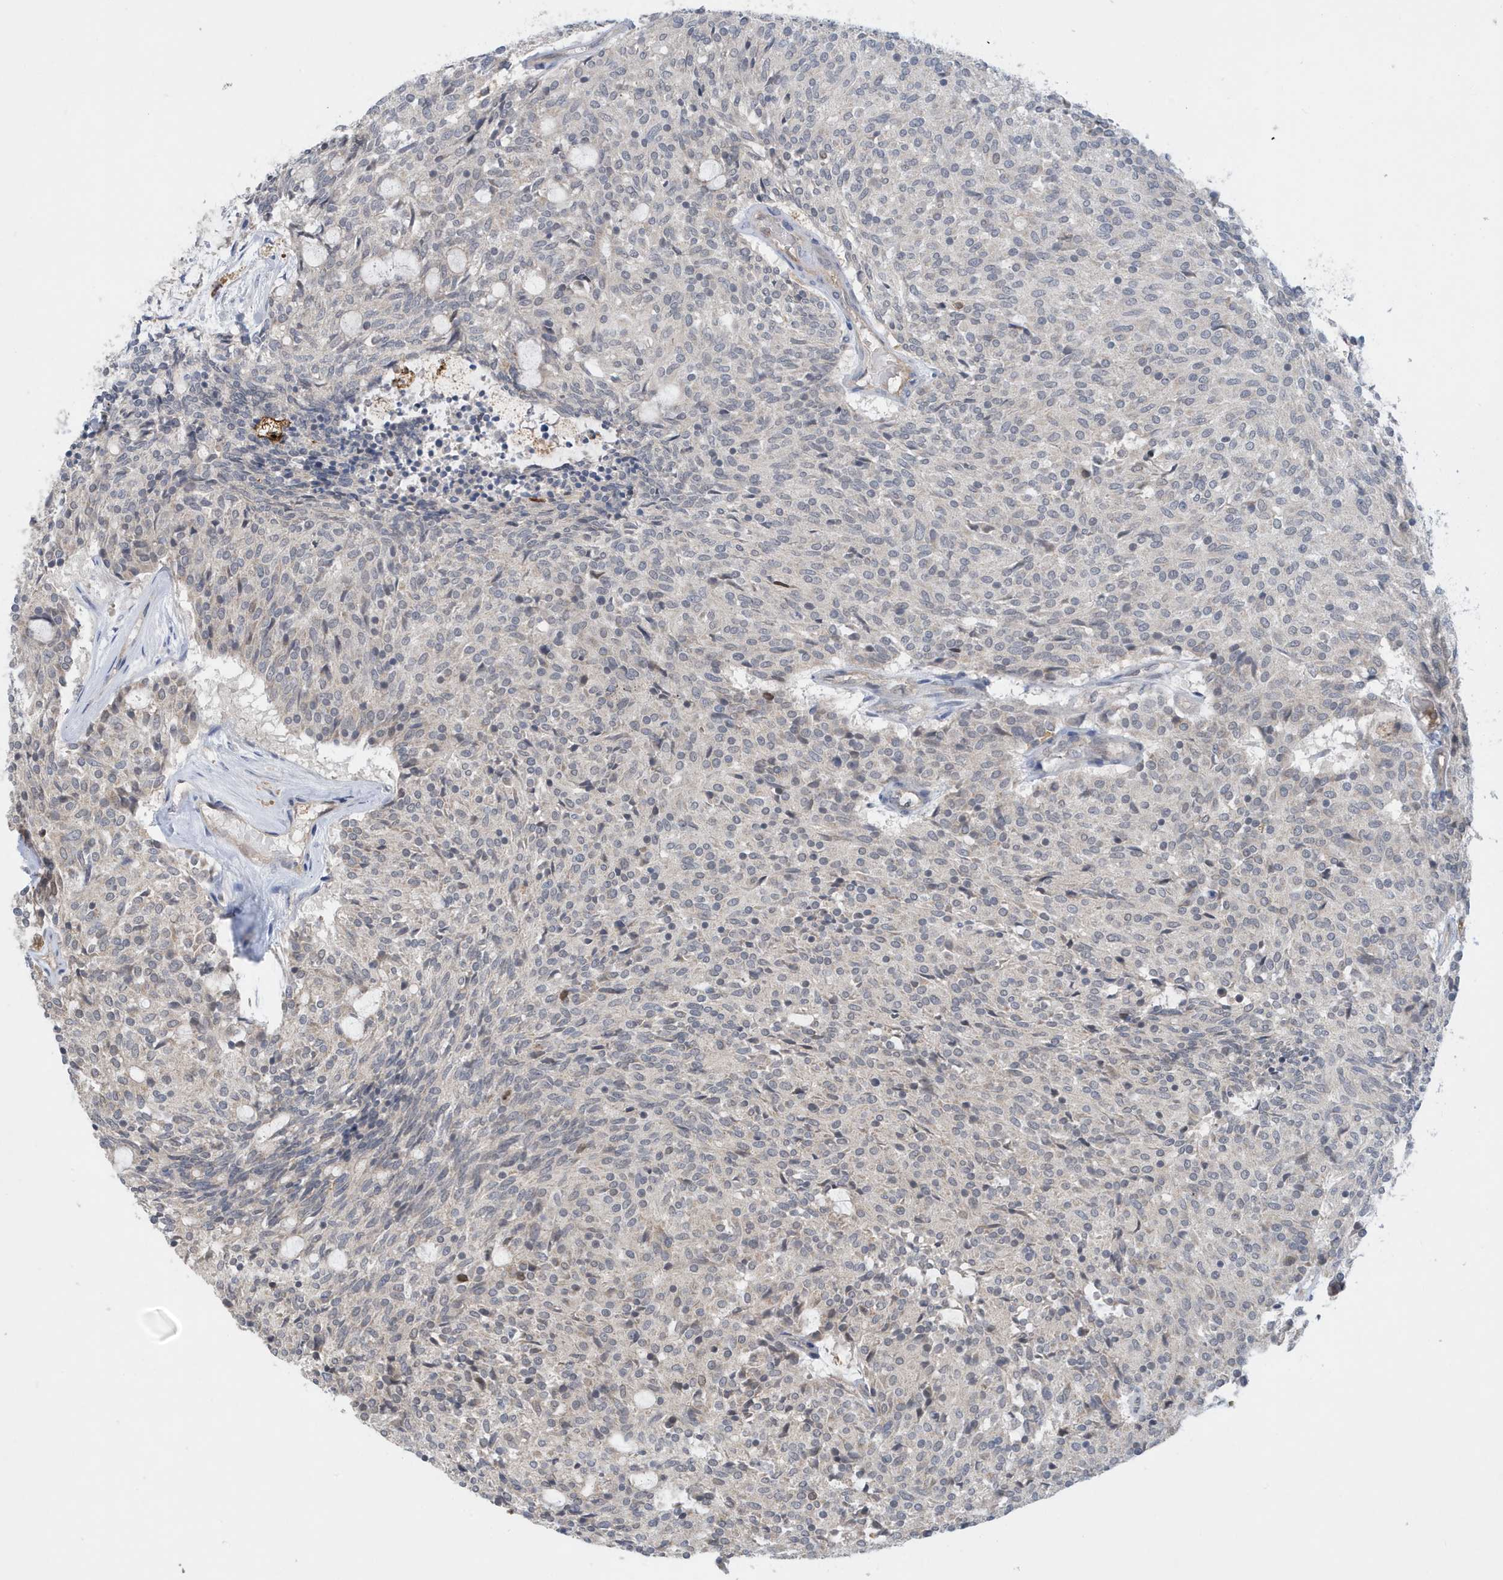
{"staining": {"intensity": "negative", "quantity": "none", "location": "none"}, "tissue": "carcinoid", "cell_type": "Tumor cells", "image_type": "cancer", "snomed": [{"axis": "morphology", "description": "Carcinoid, malignant, NOS"}, {"axis": "topography", "description": "Pancreas"}], "caption": "A histopathology image of human carcinoid (malignant) is negative for staining in tumor cells.", "gene": "NSUN3", "patient": {"sex": "female", "age": 54}}